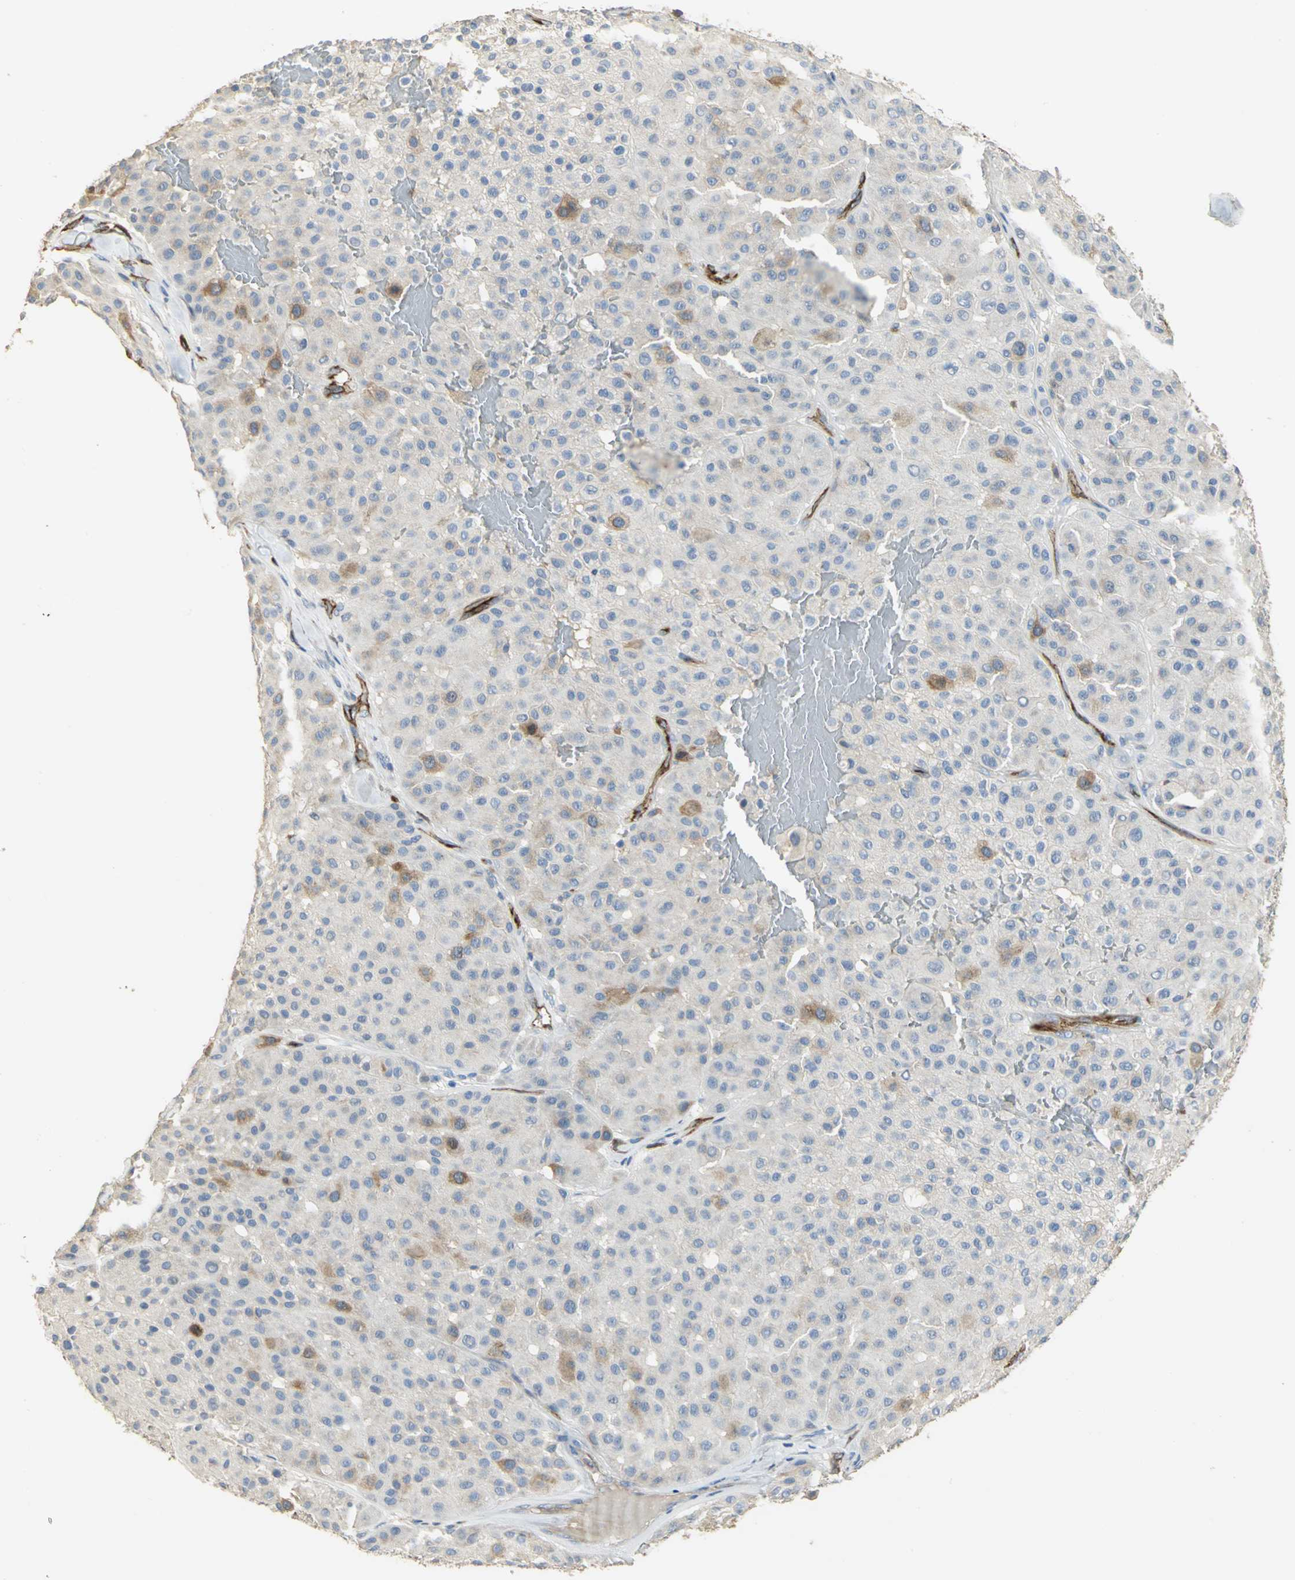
{"staining": {"intensity": "moderate", "quantity": "<25%", "location": "cytoplasmic/membranous"}, "tissue": "melanoma", "cell_type": "Tumor cells", "image_type": "cancer", "snomed": [{"axis": "morphology", "description": "Normal tissue, NOS"}, {"axis": "morphology", "description": "Malignant melanoma, Metastatic site"}, {"axis": "topography", "description": "Skin"}], "caption": "IHC image of neoplastic tissue: human melanoma stained using immunohistochemistry (IHC) exhibits low levels of moderate protein expression localized specifically in the cytoplasmic/membranous of tumor cells, appearing as a cytoplasmic/membranous brown color.", "gene": "DLGAP5", "patient": {"sex": "male", "age": 41}}